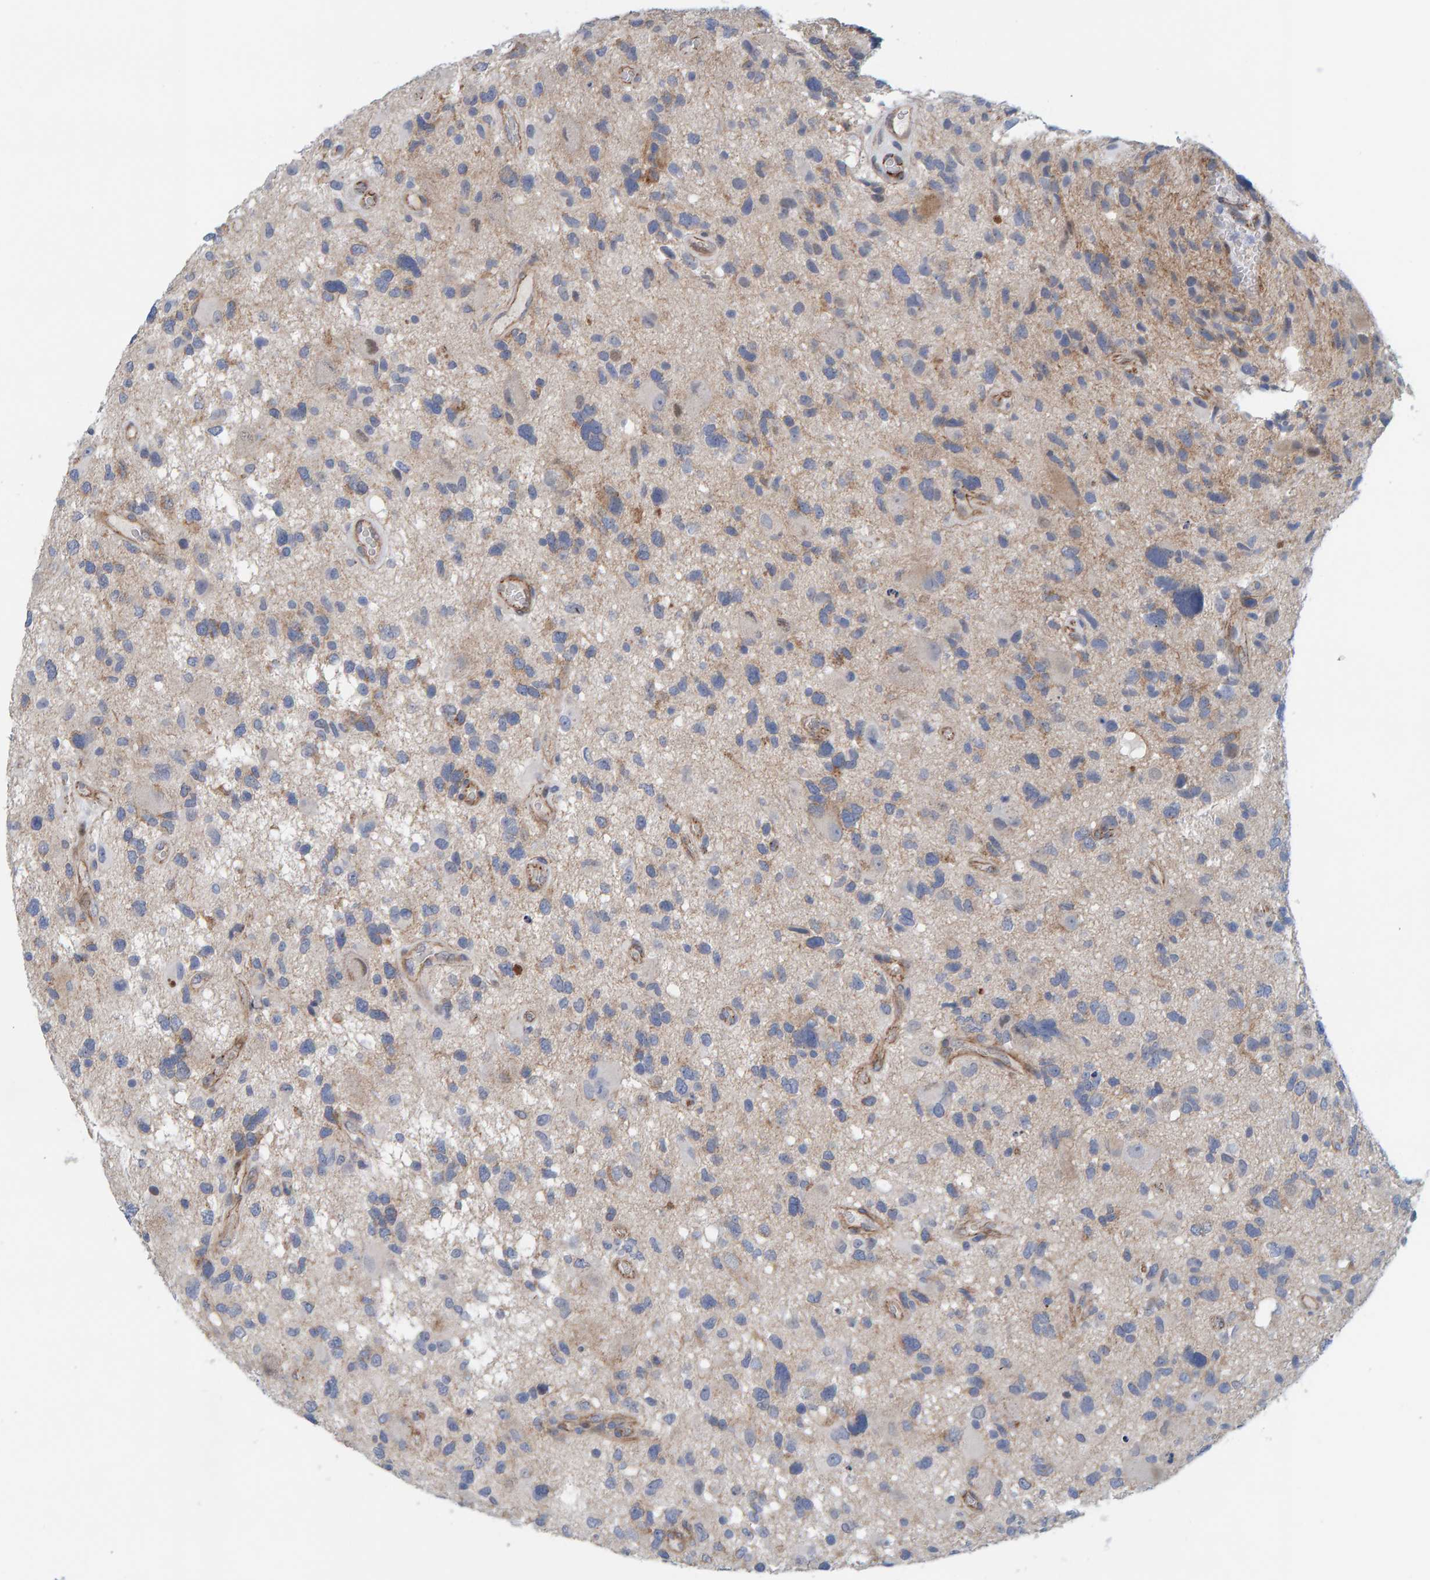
{"staining": {"intensity": "negative", "quantity": "none", "location": "none"}, "tissue": "glioma", "cell_type": "Tumor cells", "image_type": "cancer", "snomed": [{"axis": "morphology", "description": "Glioma, malignant, High grade"}, {"axis": "topography", "description": "Brain"}], "caption": "DAB immunohistochemical staining of high-grade glioma (malignant) shows no significant positivity in tumor cells. The staining is performed using DAB brown chromogen with nuclei counter-stained in using hematoxylin.", "gene": "KRBA2", "patient": {"sex": "male", "age": 33}}